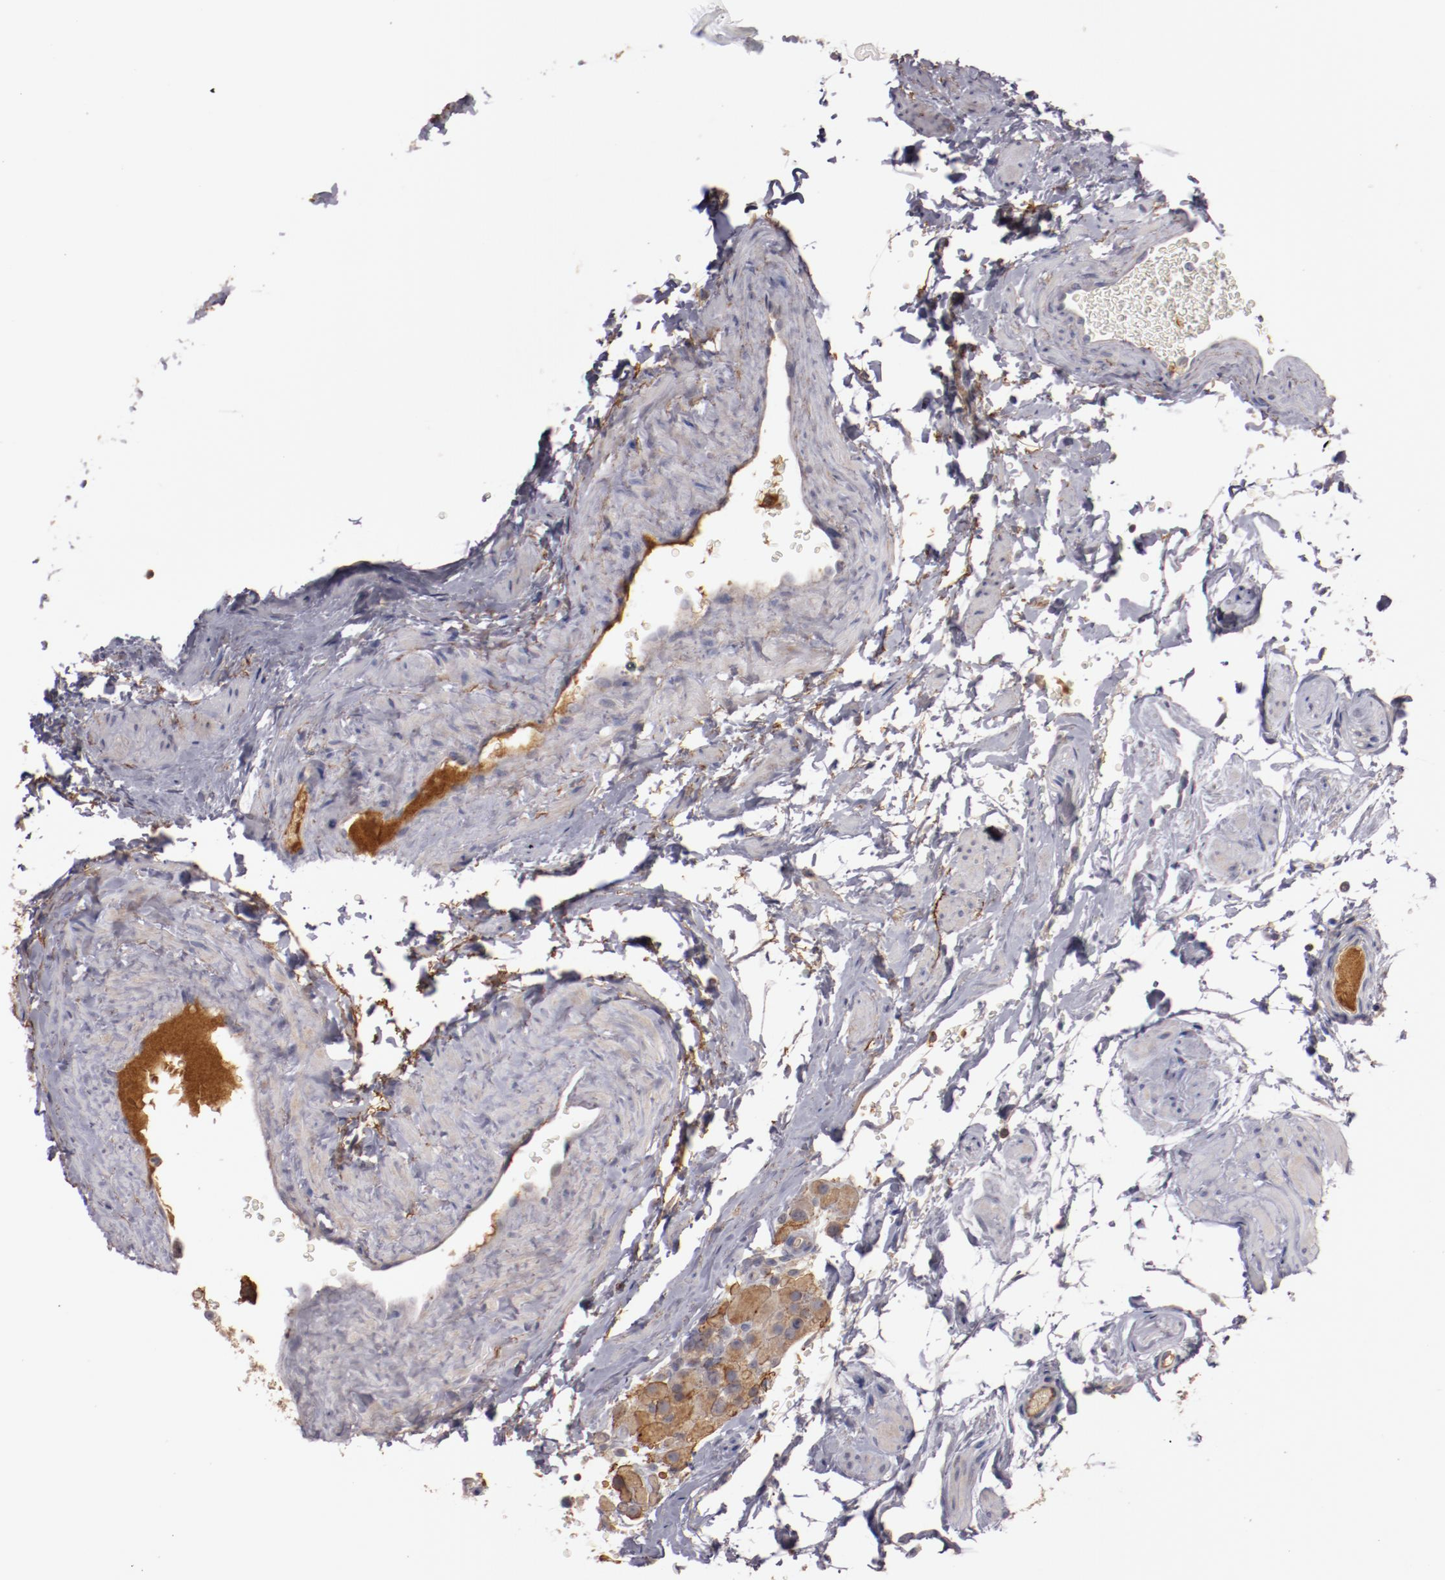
{"staining": {"intensity": "moderate", "quantity": "25%-75%", "location": "cytoplasmic/membranous"}, "tissue": "epididymis", "cell_type": "Glandular cells", "image_type": "normal", "snomed": [{"axis": "morphology", "description": "Normal tissue, NOS"}, {"axis": "topography", "description": "Testis"}, {"axis": "topography", "description": "Epididymis"}], "caption": "This is a histology image of IHC staining of benign epididymis, which shows moderate positivity in the cytoplasmic/membranous of glandular cells.", "gene": "MBL2", "patient": {"sex": "male", "age": 36}}